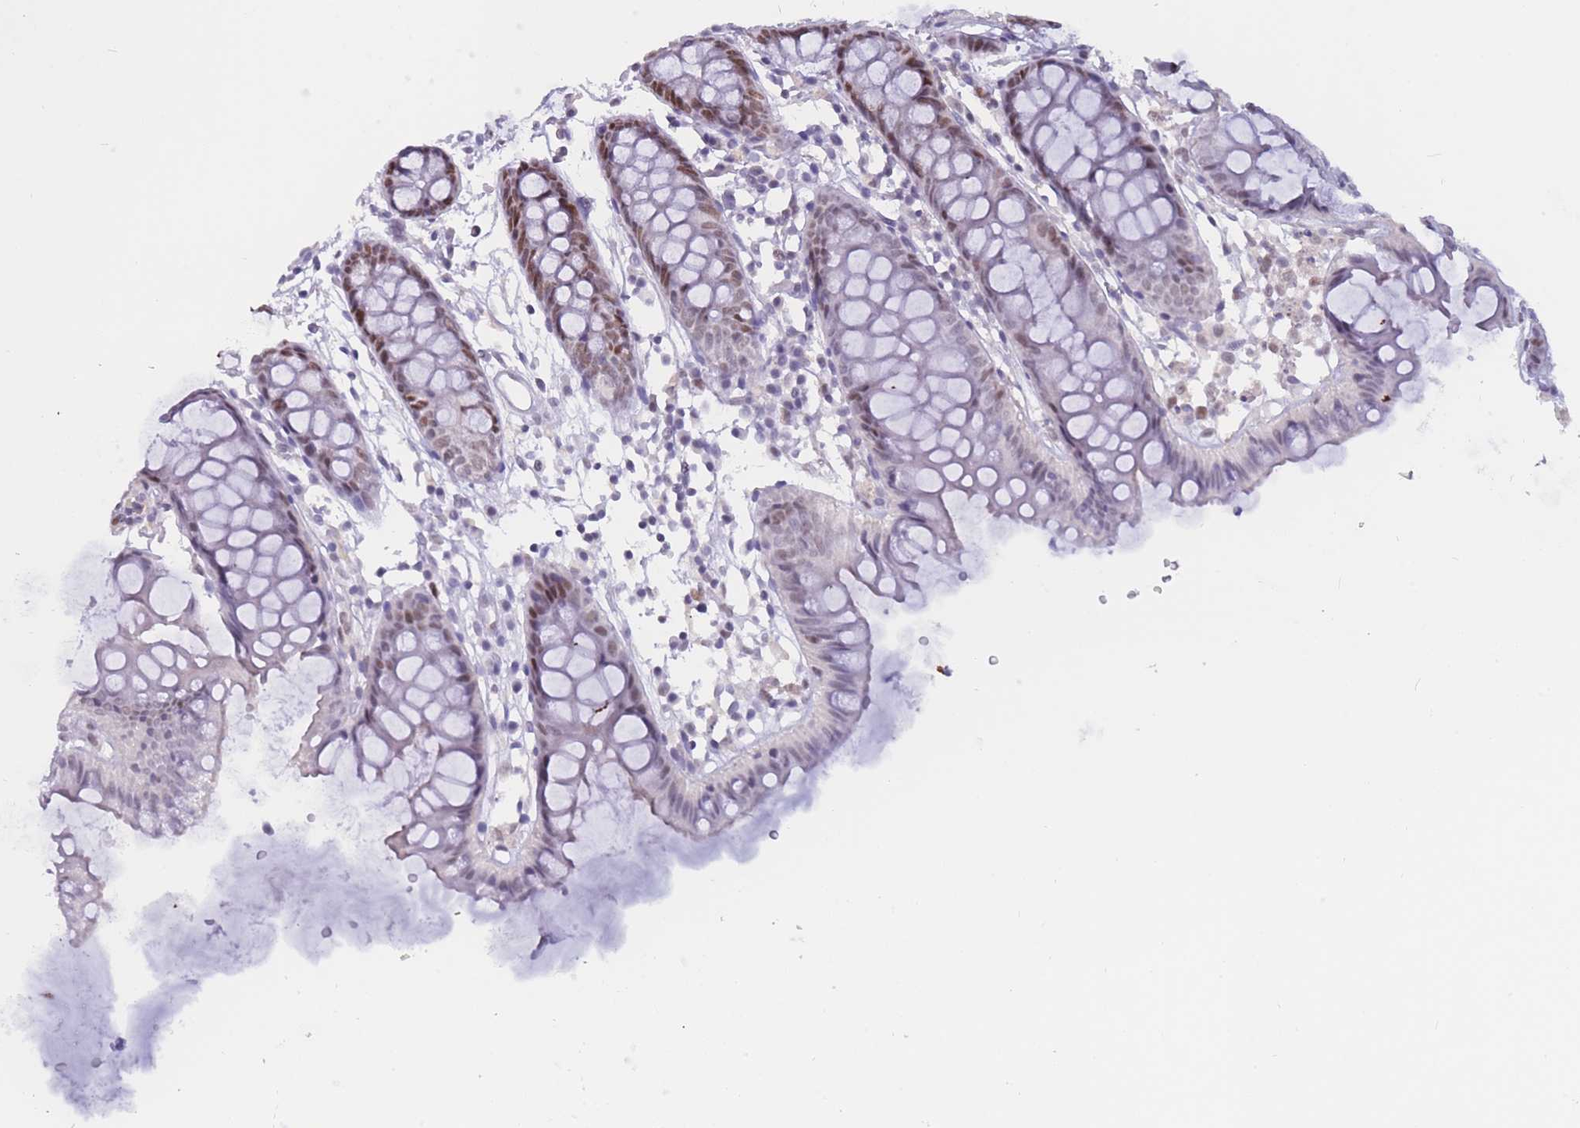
{"staining": {"intensity": "negative", "quantity": "none", "location": "none"}, "tissue": "colon", "cell_type": "Endothelial cells", "image_type": "normal", "snomed": [{"axis": "morphology", "description": "Normal tissue, NOS"}, {"axis": "topography", "description": "Colon"}], "caption": "Endothelial cells show no significant staining in unremarkable colon. (DAB immunohistochemistry with hematoxylin counter stain).", "gene": "NASP", "patient": {"sex": "female", "age": 84}}